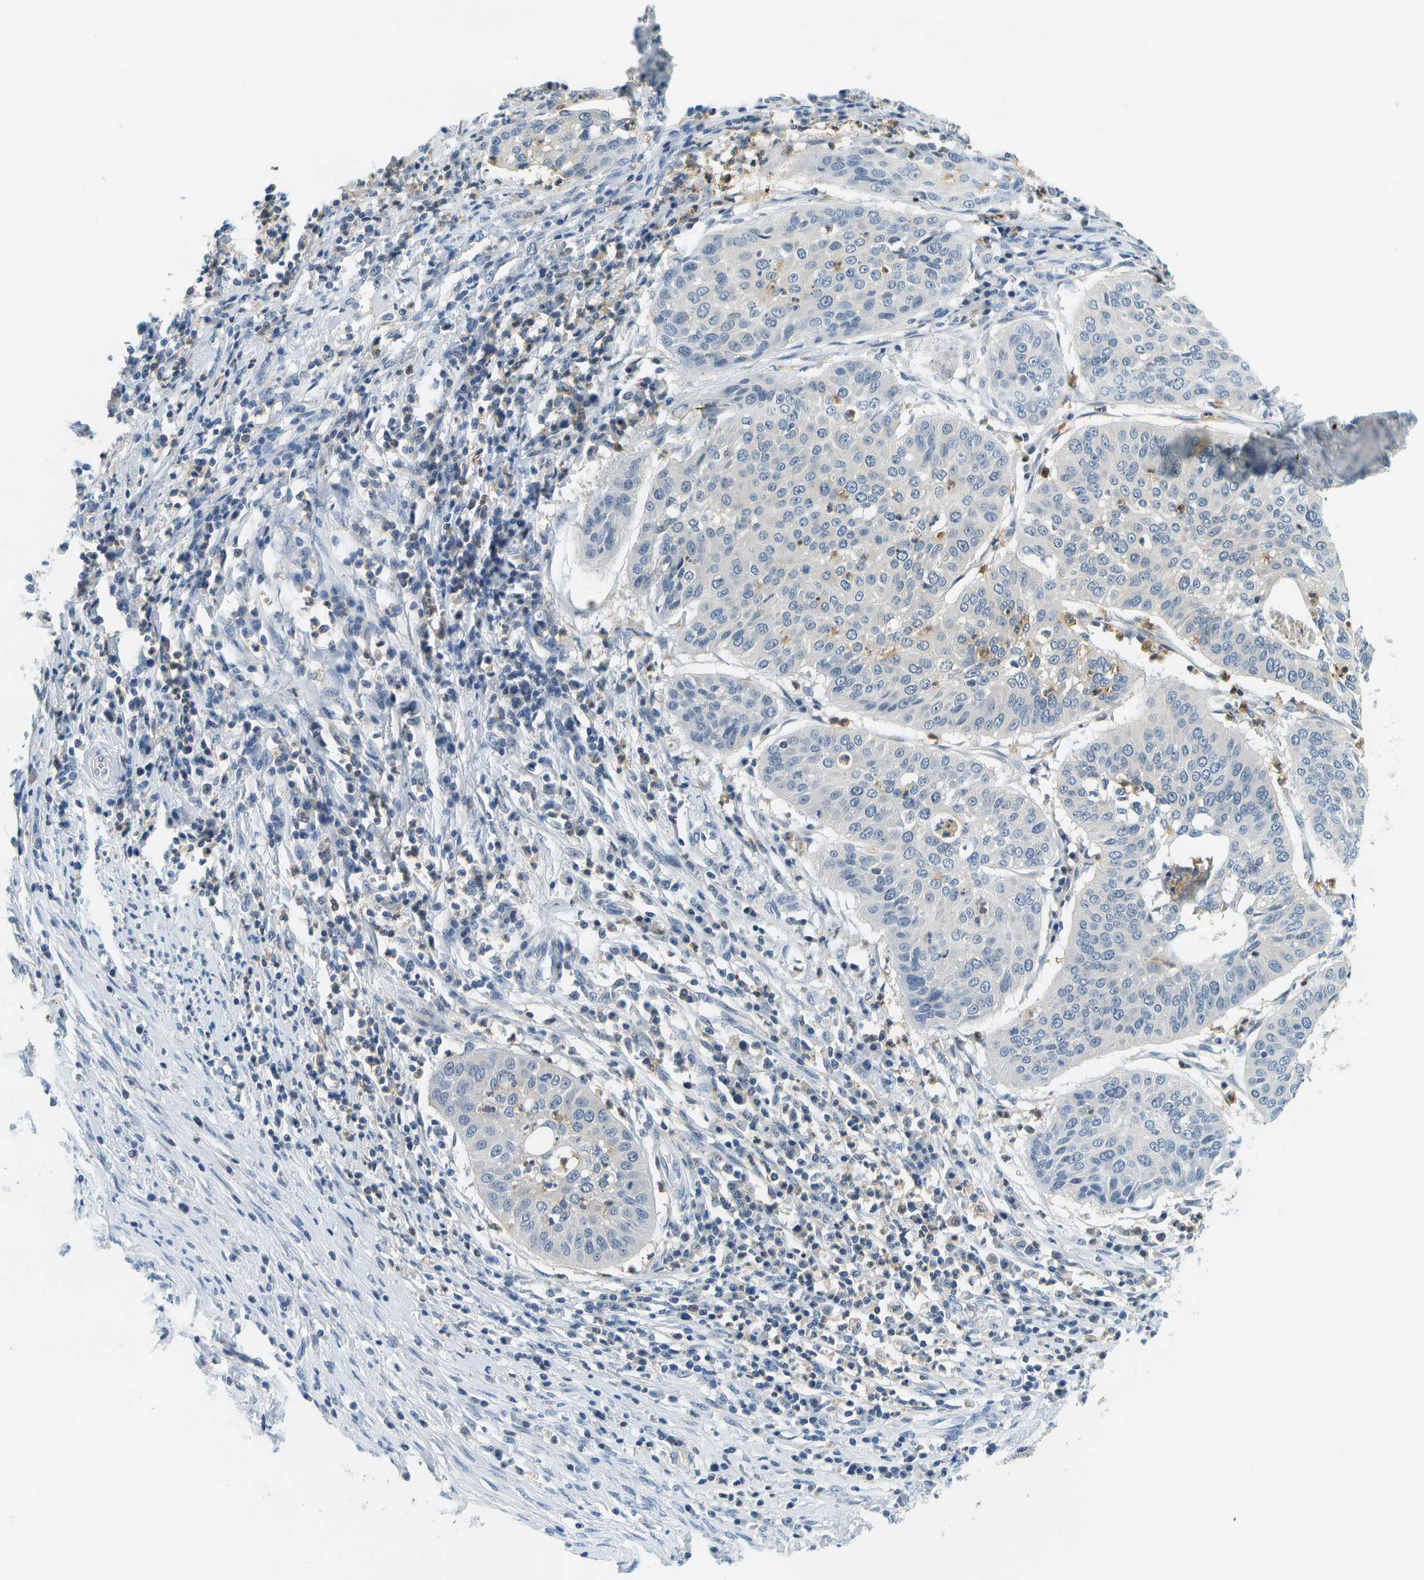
{"staining": {"intensity": "negative", "quantity": "none", "location": "none"}, "tissue": "cervical cancer", "cell_type": "Tumor cells", "image_type": "cancer", "snomed": [{"axis": "morphology", "description": "Normal tissue, NOS"}, {"axis": "morphology", "description": "Squamous cell carcinoma, NOS"}, {"axis": "topography", "description": "Cervix"}], "caption": "Immunohistochemistry (IHC) of squamous cell carcinoma (cervical) reveals no positivity in tumor cells.", "gene": "RASGRP2", "patient": {"sex": "female", "age": 39}}